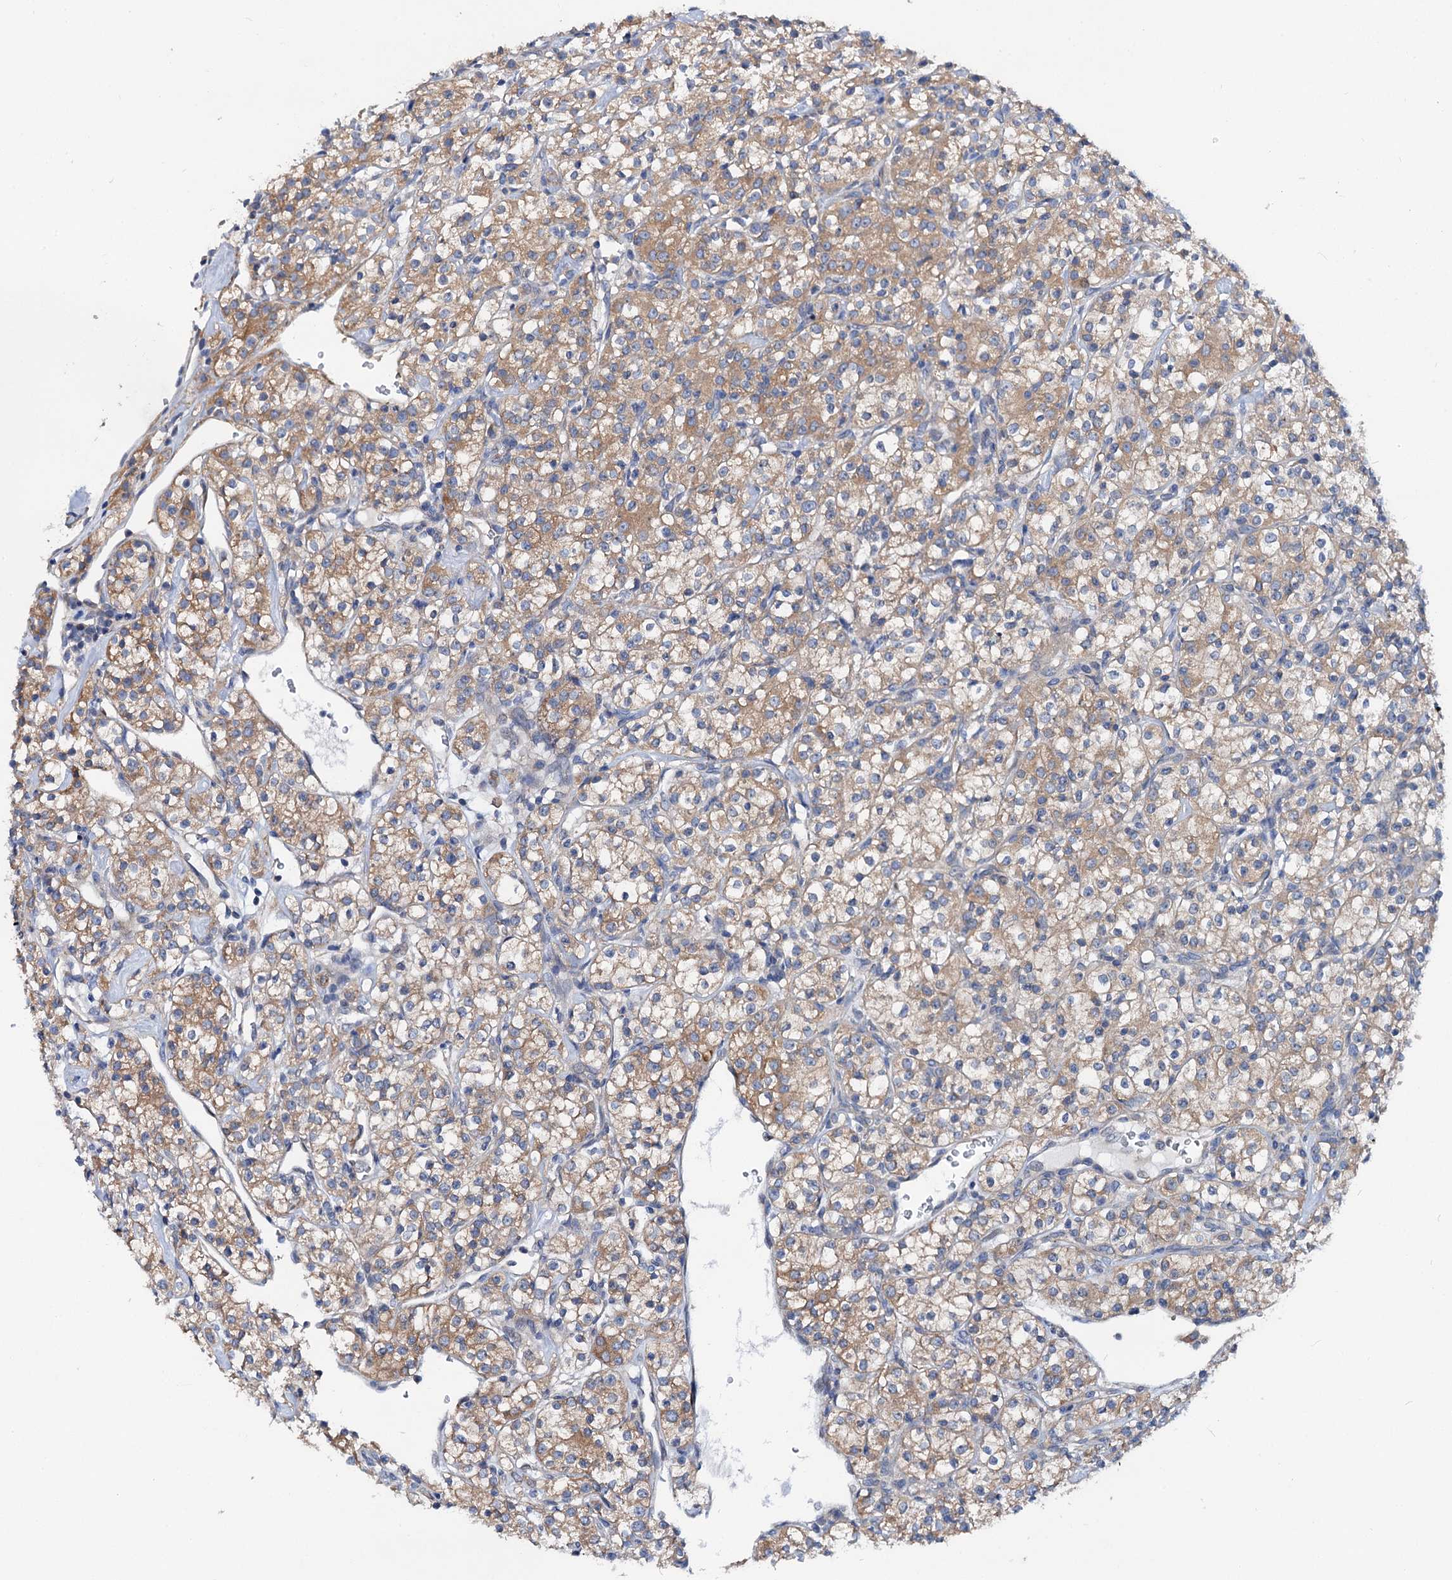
{"staining": {"intensity": "moderate", "quantity": ">75%", "location": "cytoplasmic/membranous"}, "tissue": "renal cancer", "cell_type": "Tumor cells", "image_type": "cancer", "snomed": [{"axis": "morphology", "description": "Adenocarcinoma, NOS"}, {"axis": "topography", "description": "Kidney"}], "caption": "The photomicrograph shows a brown stain indicating the presence of a protein in the cytoplasmic/membranous of tumor cells in renal cancer (adenocarcinoma). The staining was performed using DAB (3,3'-diaminobenzidine) to visualize the protein expression in brown, while the nuclei were stained in blue with hematoxylin (Magnification: 20x).", "gene": "TRIM55", "patient": {"sex": "male", "age": 77}}